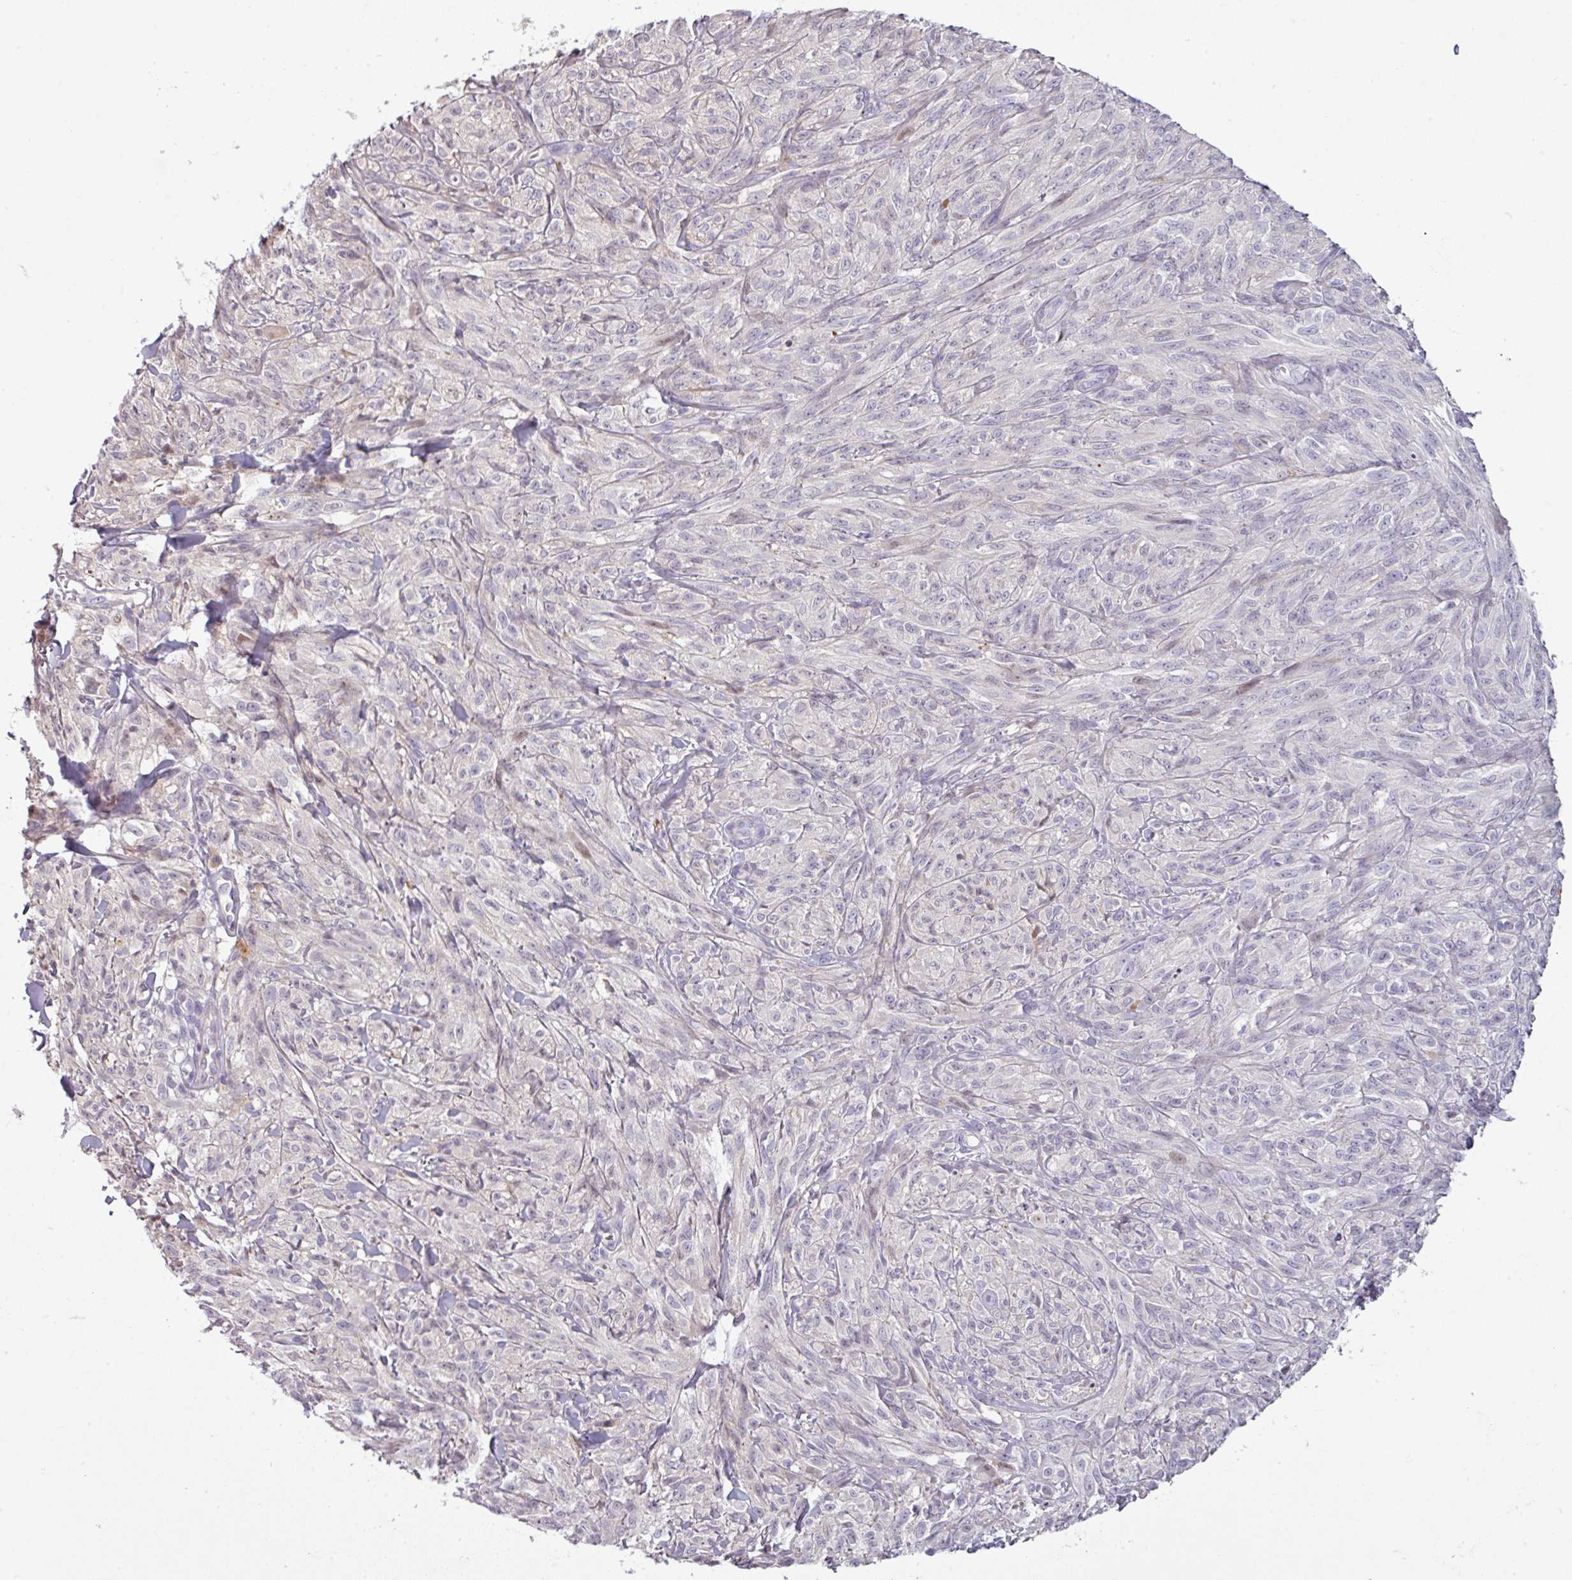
{"staining": {"intensity": "negative", "quantity": "none", "location": "none"}, "tissue": "melanoma", "cell_type": "Tumor cells", "image_type": "cancer", "snomed": [{"axis": "morphology", "description": "Malignant melanoma, NOS"}, {"axis": "topography", "description": "Skin of upper arm"}], "caption": "This is a photomicrograph of immunohistochemistry (IHC) staining of malignant melanoma, which shows no positivity in tumor cells.", "gene": "C2orf16", "patient": {"sex": "female", "age": 65}}